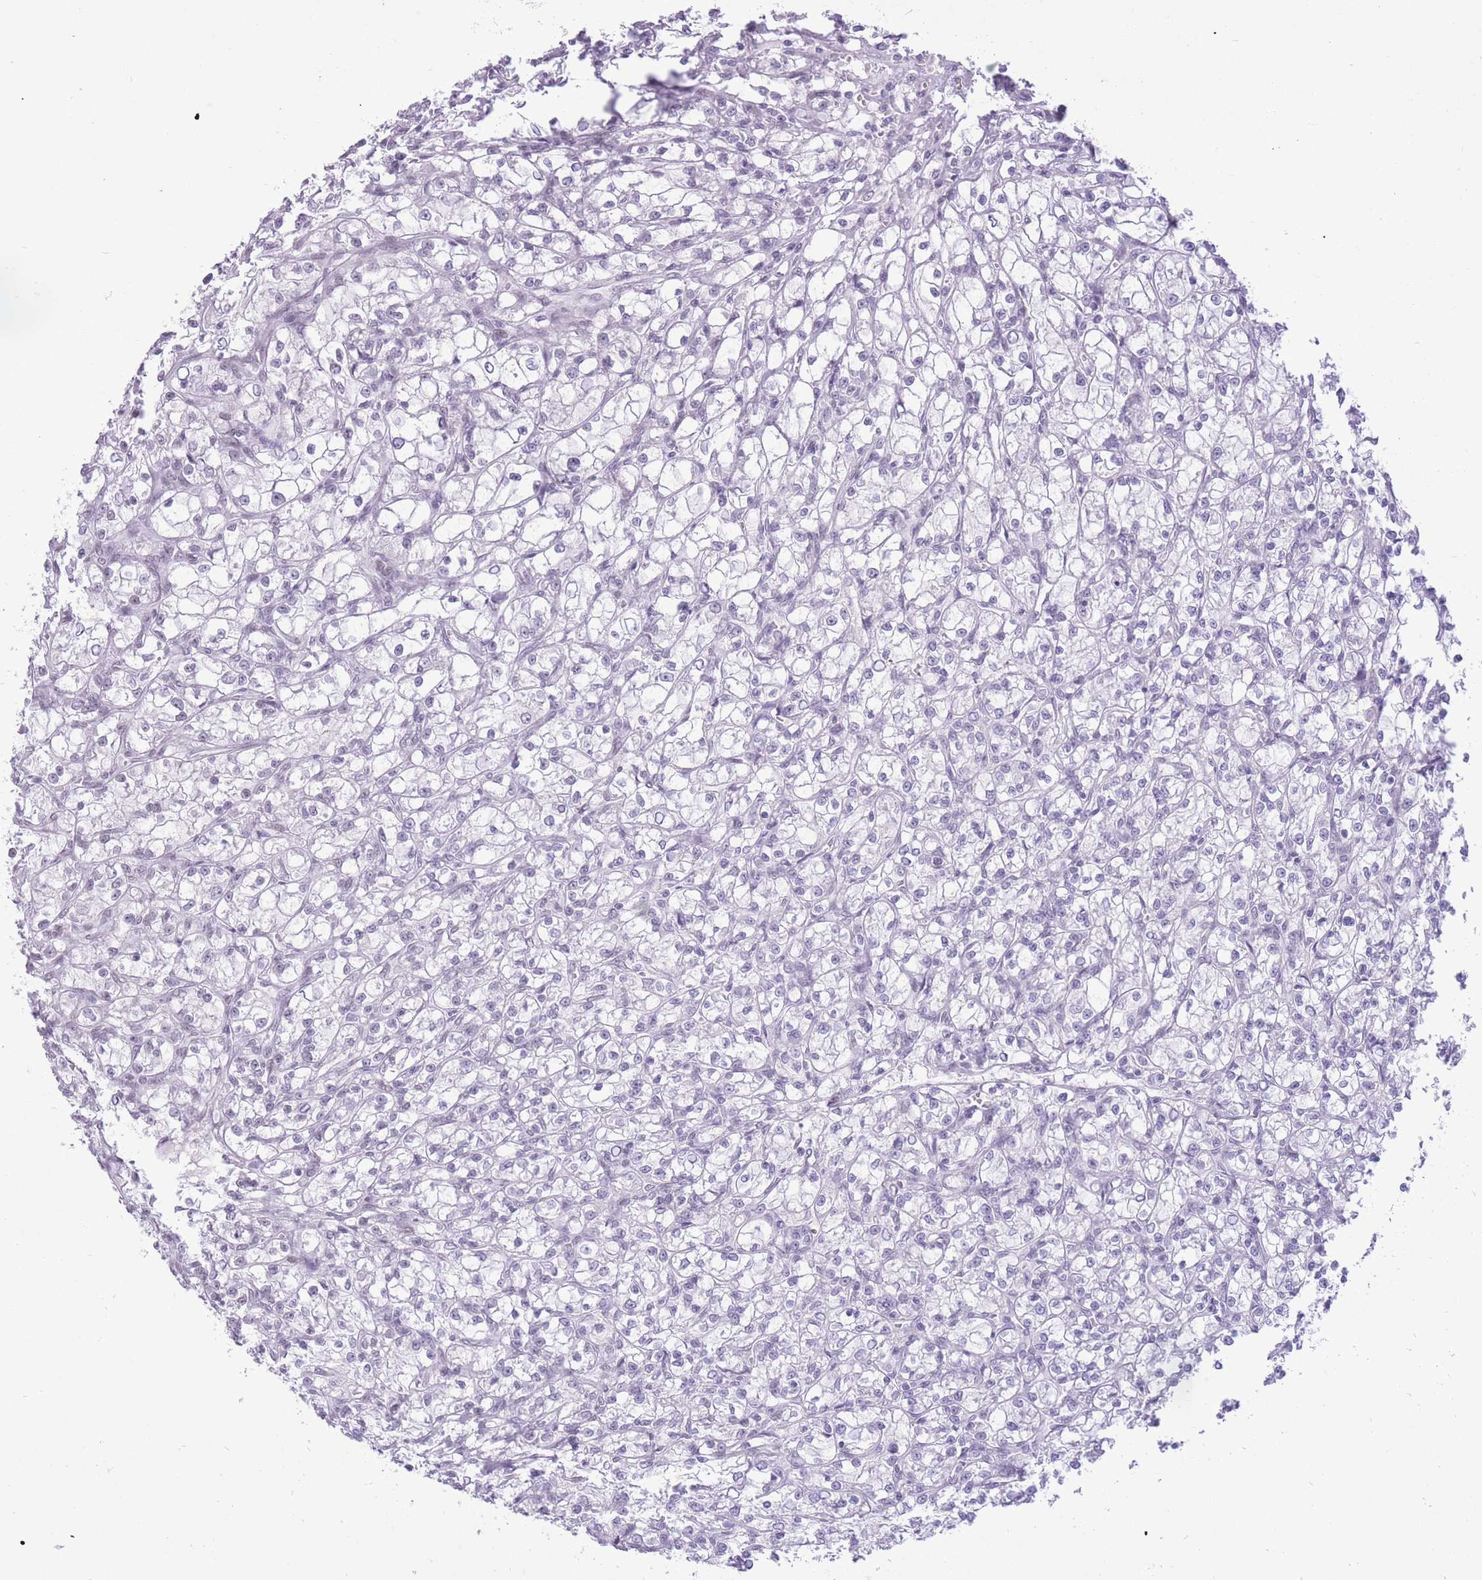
{"staining": {"intensity": "negative", "quantity": "none", "location": "none"}, "tissue": "renal cancer", "cell_type": "Tumor cells", "image_type": "cancer", "snomed": [{"axis": "morphology", "description": "Adenocarcinoma, NOS"}, {"axis": "topography", "description": "Kidney"}], "caption": "Immunohistochemical staining of renal adenocarcinoma displays no significant expression in tumor cells.", "gene": "ZBED5", "patient": {"sex": "female", "age": 59}}